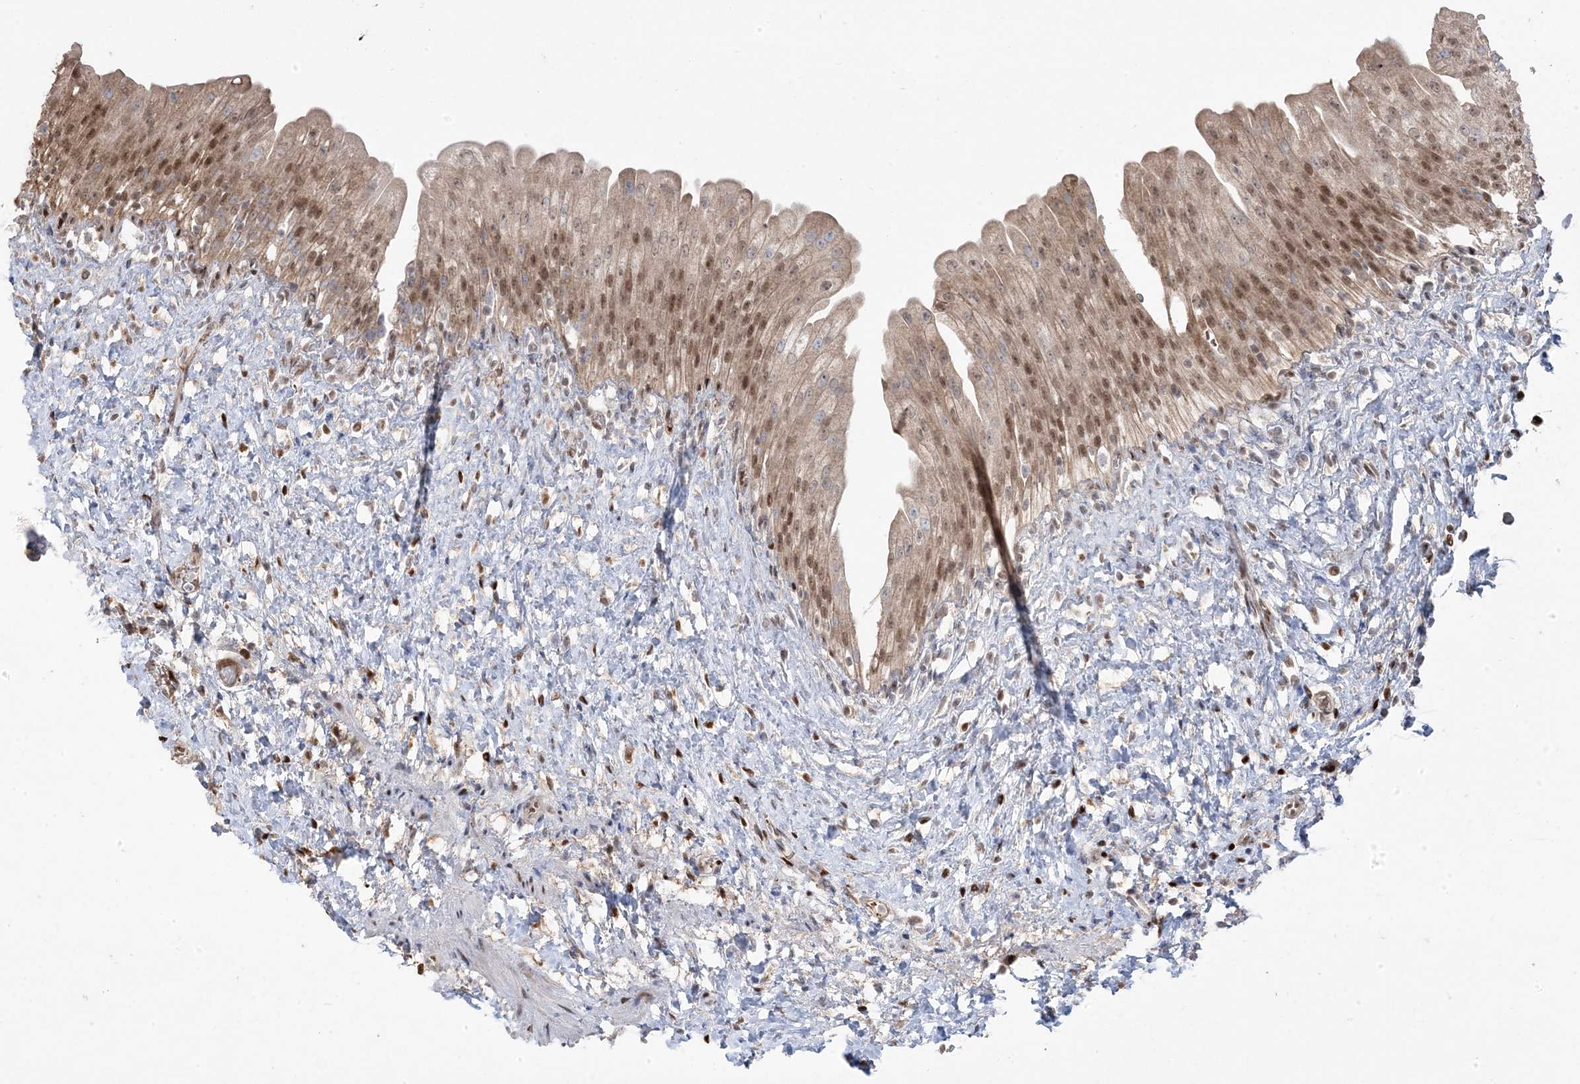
{"staining": {"intensity": "moderate", "quantity": ">75%", "location": "nuclear"}, "tissue": "urinary bladder", "cell_type": "Urothelial cells", "image_type": "normal", "snomed": [{"axis": "morphology", "description": "Normal tissue, NOS"}, {"axis": "topography", "description": "Urinary bladder"}], "caption": "Immunohistochemical staining of unremarkable urinary bladder shows medium levels of moderate nuclear positivity in about >75% of urothelial cells.", "gene": "PPOX", "patient": {"sex": "female", "age": 27}}